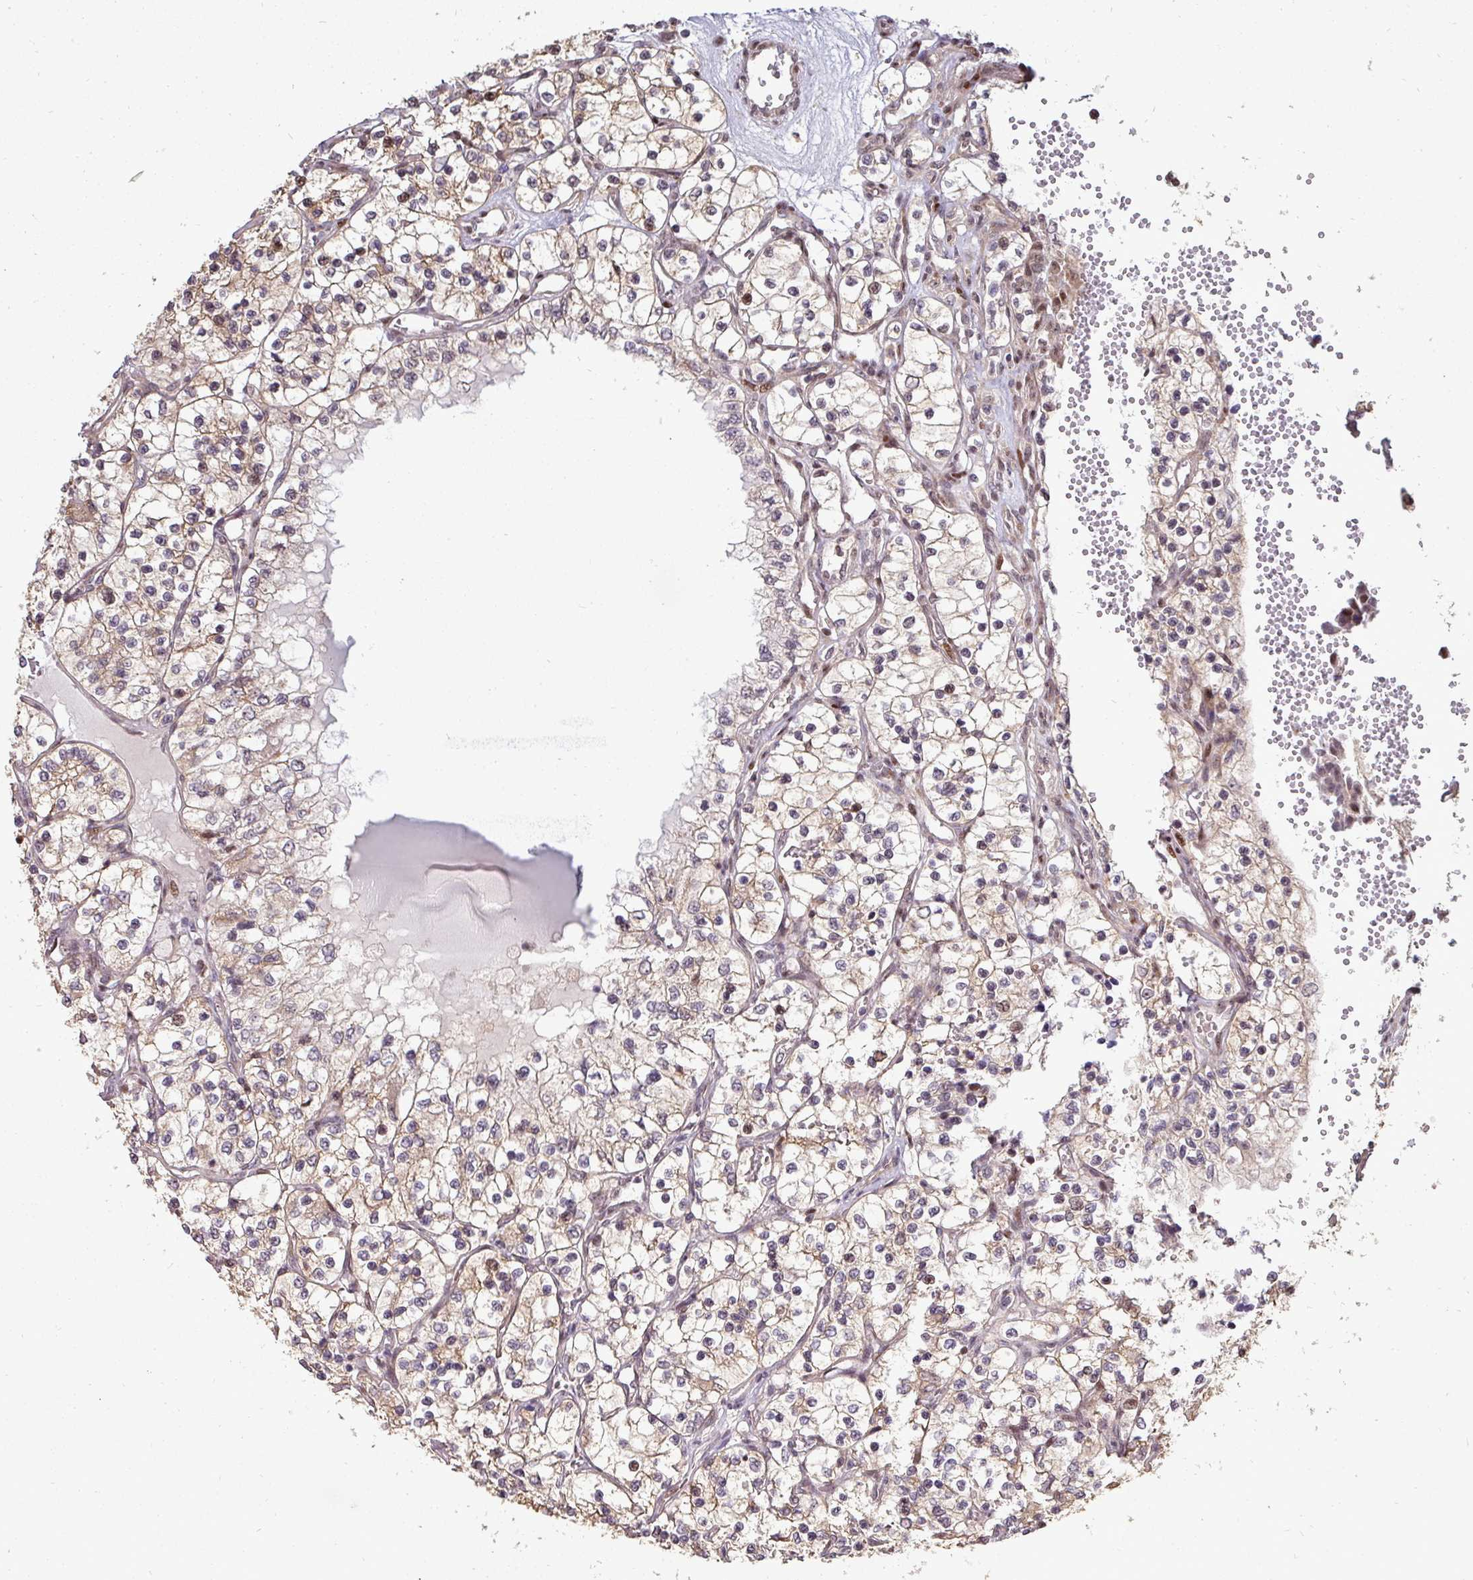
{"staining": {"intensity": "moderate", "quantity": "<25%", "location": "cytoplasmic/membranous,nuclear"}, "tissue": "renal cancer", "cell_type": "Tumor cells", "image_type": "cancer", "snomed": [{"axis": "morphology", "description": "Adenocarcinoma, NOS"}, {"axis": "topography", "description": "Kidney"}], "caption": "A low amount of moderate cytoplasmic/membranous and nuclear staining is identified in approximately <25% of tumor cells in adenocarcinoma (renal) tissue.", "gene": "PATZ1", "patient": {"sex": "female", "age": 69}}